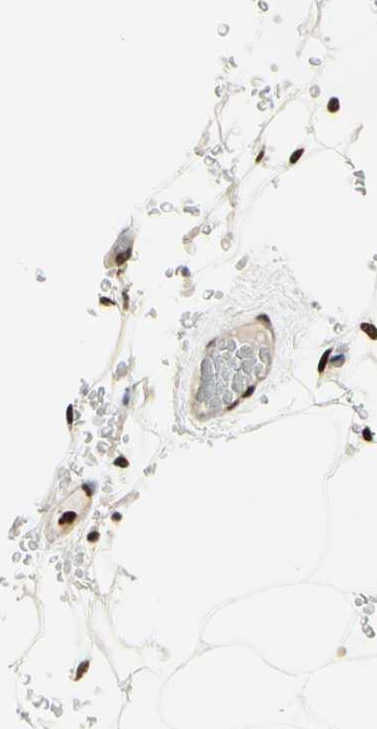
{"staining": {"intensity": "moderate", "quantity": ">75%", "location": "nuclear"}, "tissue": "adipose tissue", "cell_type": "Adipocytes", "image_type": "normal", "snomed": [{"axis": "morphology", "description": "Normal tissue, NOS"}, {"axis": "topography", "description": "Peripheral nerve tissue"}], "caption": "The image exhibits a brown stain indicating the presence of a protein in the nuclear of adipocytes in adipose tissue.", "gene": "SRSF11", "patient": {"sex": "male", "age": 70}}